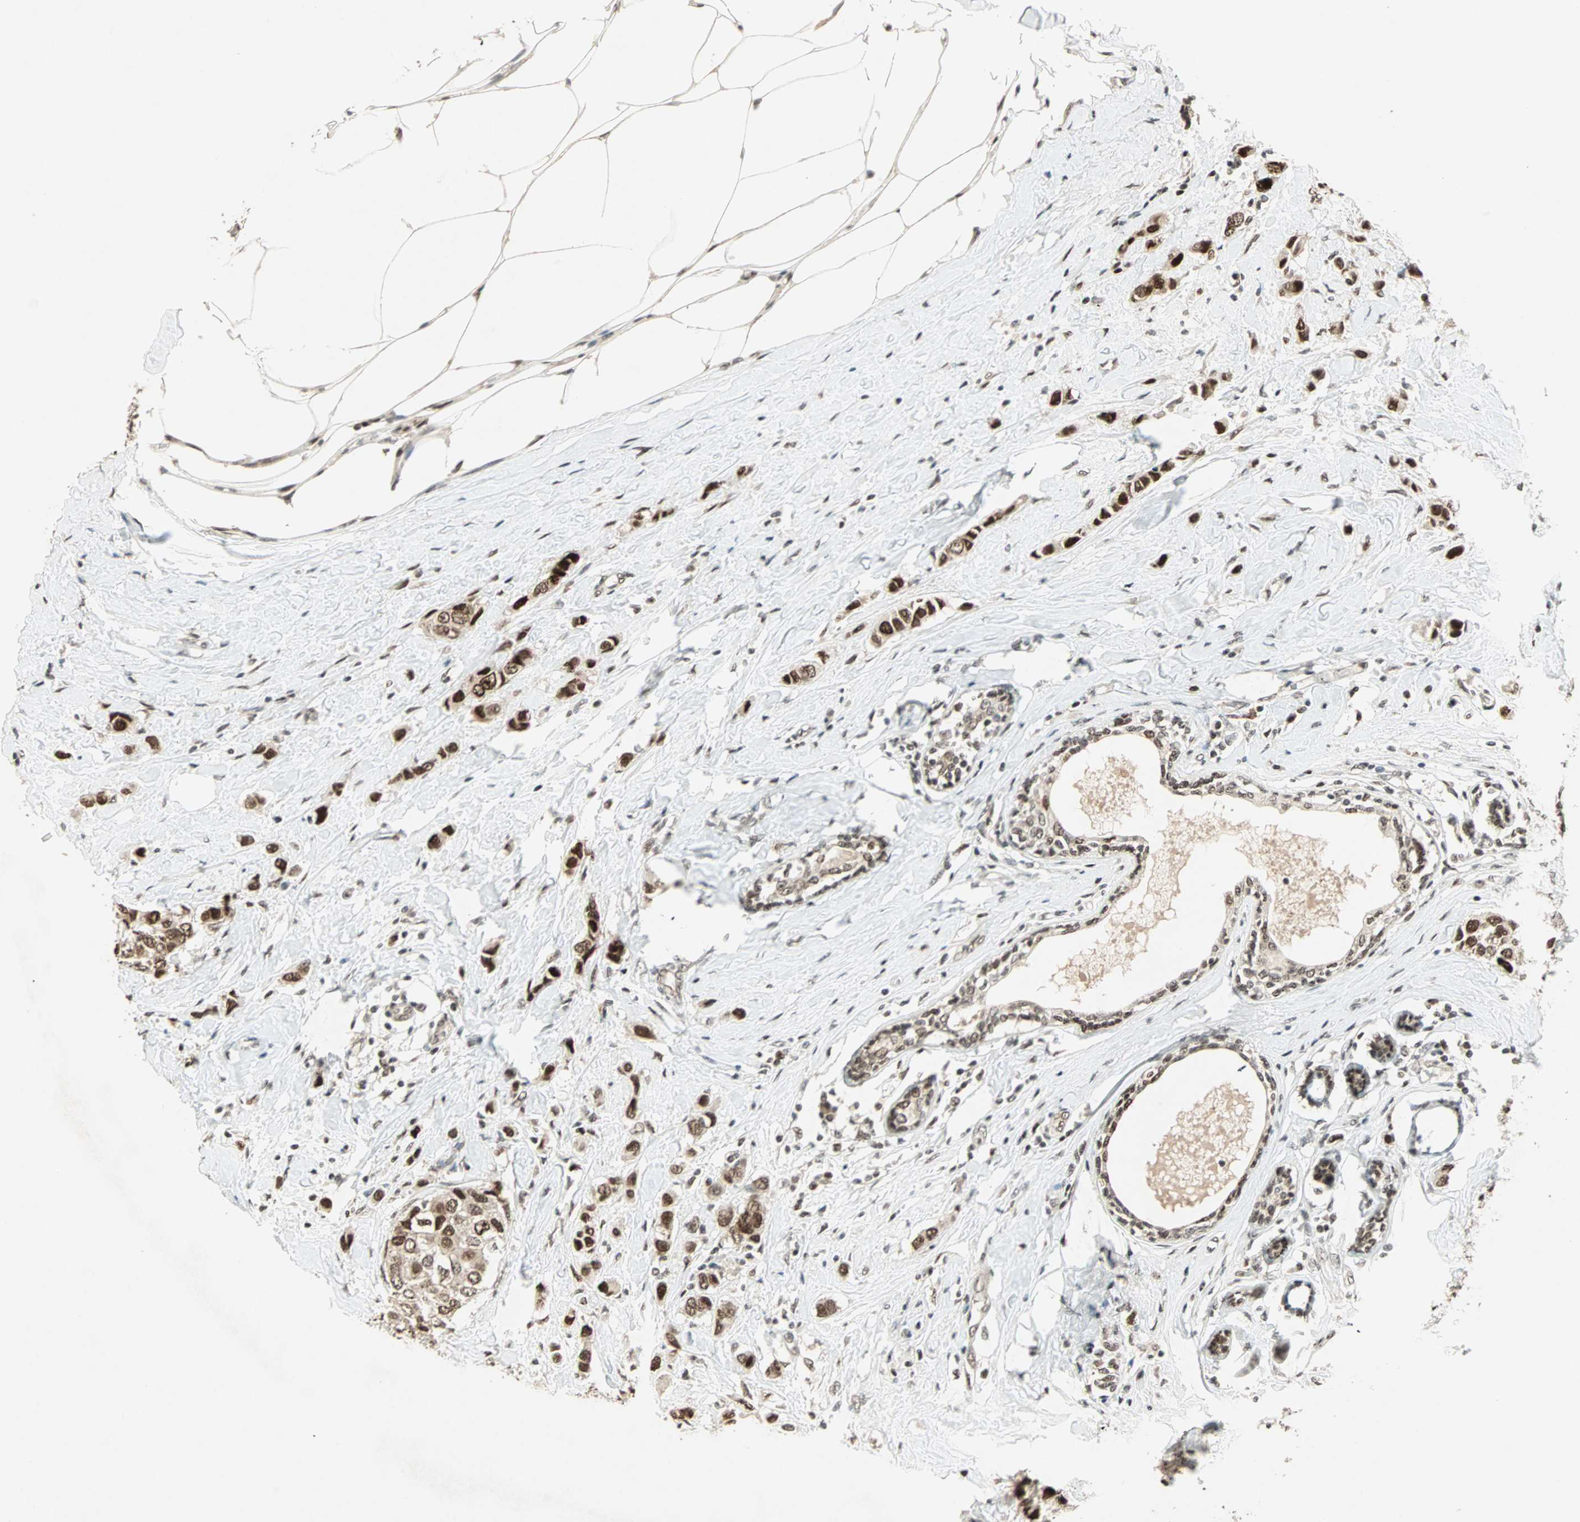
{"staining": {"intensity": "strong", "quantity": ">75%", "location": "cytoplasmic/membranous,nuclear"}, "tissue": "breast cancer", "cell_type": "Tumor cells", "image_type": "cancer", "snomed": [{"axis": "morphology", "description": "Duct carcinoma"}, {"axis": "topography", "description": "Breast"}], "caption": "Brown immunohistochemical staining in breast invasive ductal carcinoma displays strong cytoplasmic/membranous and nuclear expression in approximately >75% of tumor cells.", "gene": "MDC1", "patient": {"sex": "female", "age": 50}}